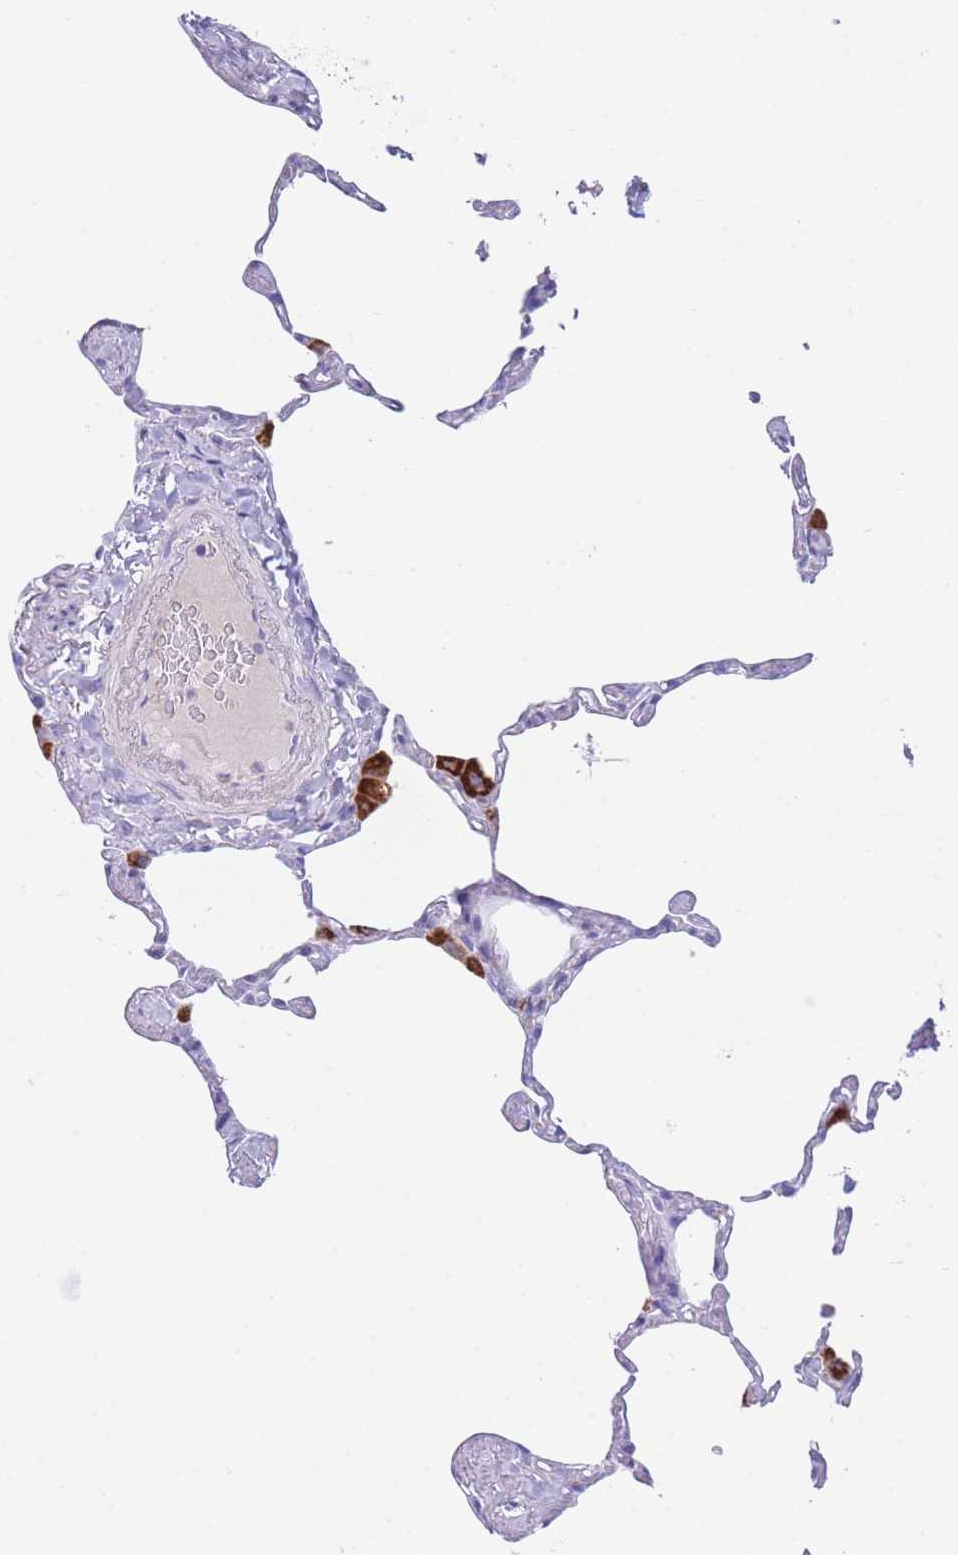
{"staining": {"intensity": "negative", "quantity": "none", "location": "none"}, "tissue": "lung", "cell_type": "Alveolar cells", "image_type": "normal", "snomed": [{"axis": "morphology", "description": "Normal tissue, NOS"}, {"axis": "topography", "description": "Lung"}], "caption": "There is no significant expression in alveolar cells of lung. Brightfield microscopy of immunohistochemistry stained with DAB (brown) and hematoxylin (blue), captured at high magnification.", "gene": "PLBD1", "patient": {"sex": "male", "age": 65}}